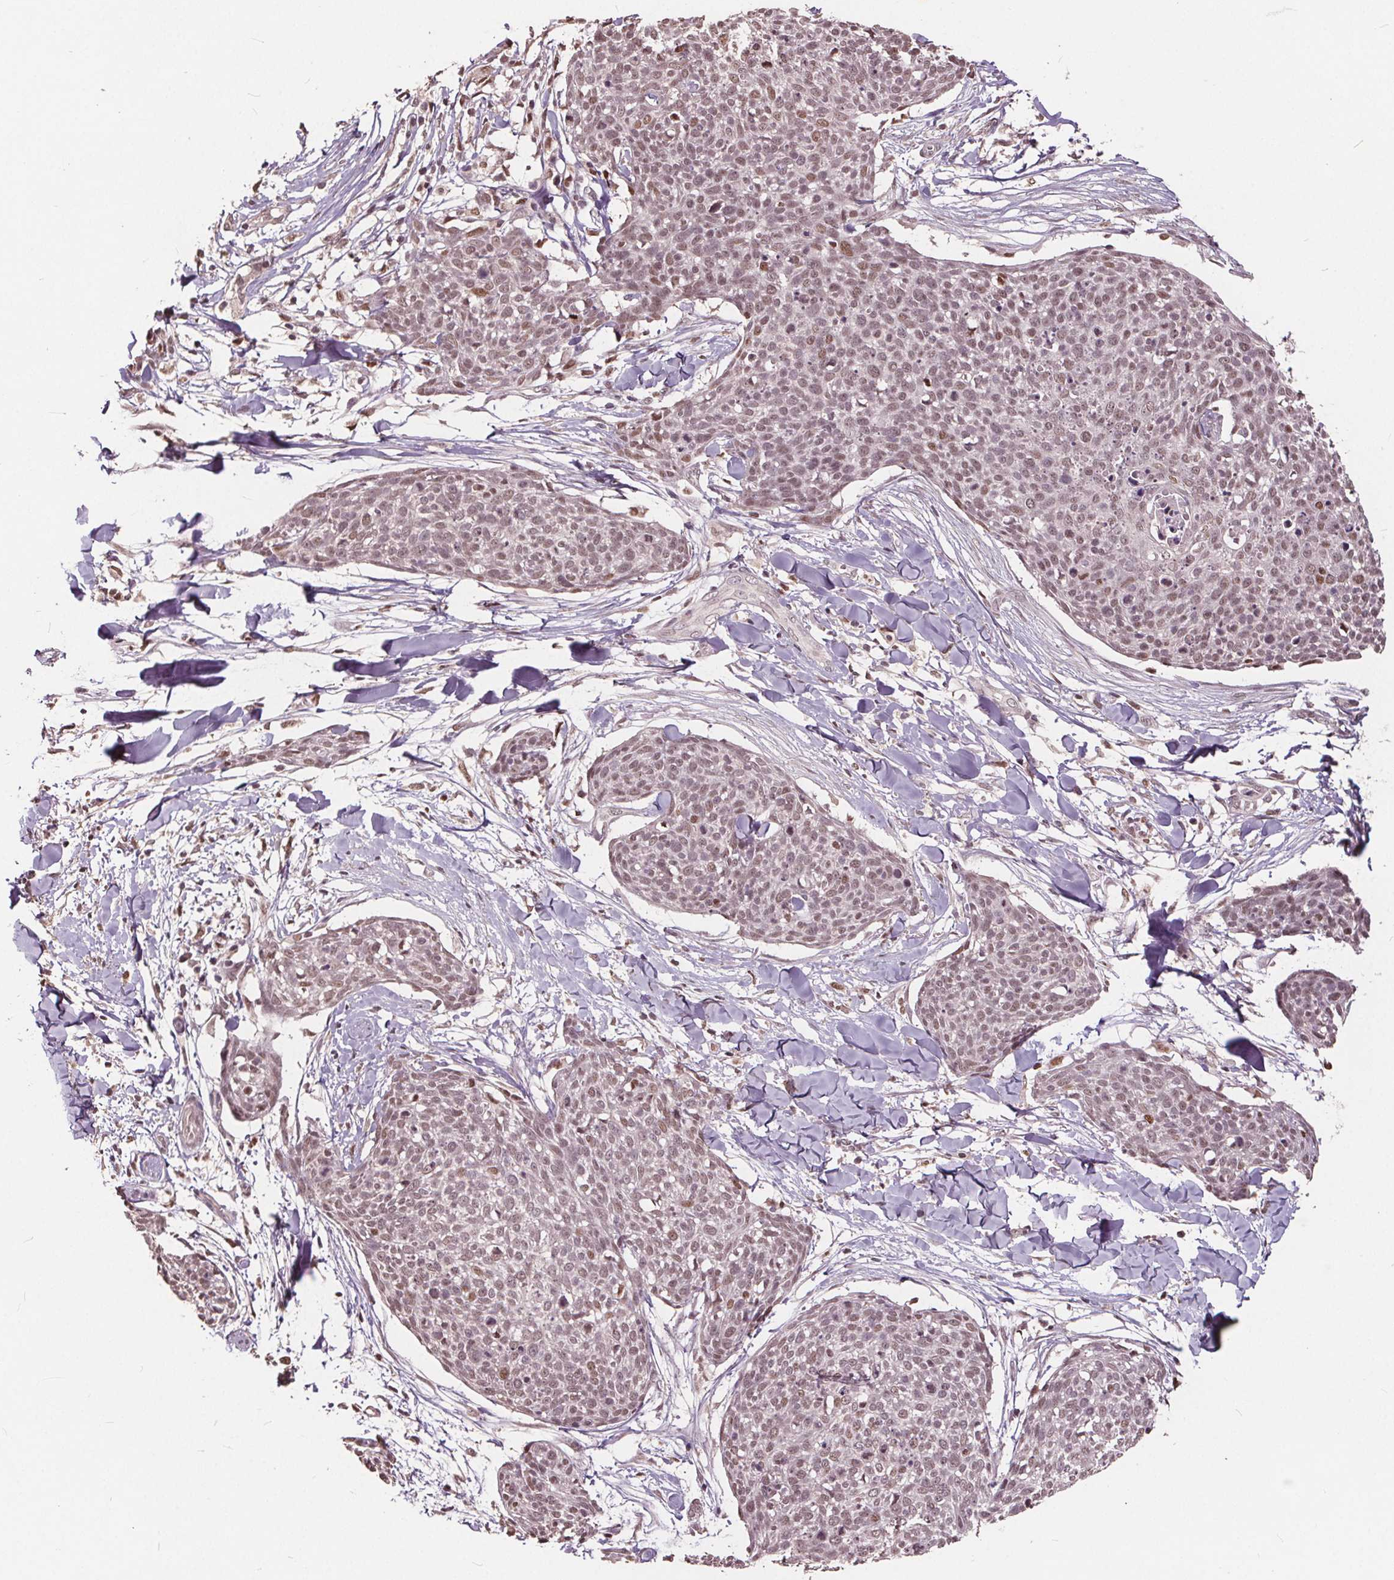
{"staining": {"intensity": "weak", "quantity": ">75%", "location": "nuclear"}, "tissue": "skin cancer", "cell_type": "Tumor cells", "image_type": "cancer", "snomed": [{"axis": "morphology", "description": "Squamous cell carcinoma, NOS"}, {"axis": "topography", "description": "Skin"}, {"axis": "topography", "description": "Vulva"}], "caption": "Human skin squamous cell carcinoma stained with a protein marker reveals weak staining in tumor cells.", "gene": "DNMT3B", "patient": {"sex": "female", "age": 75}}